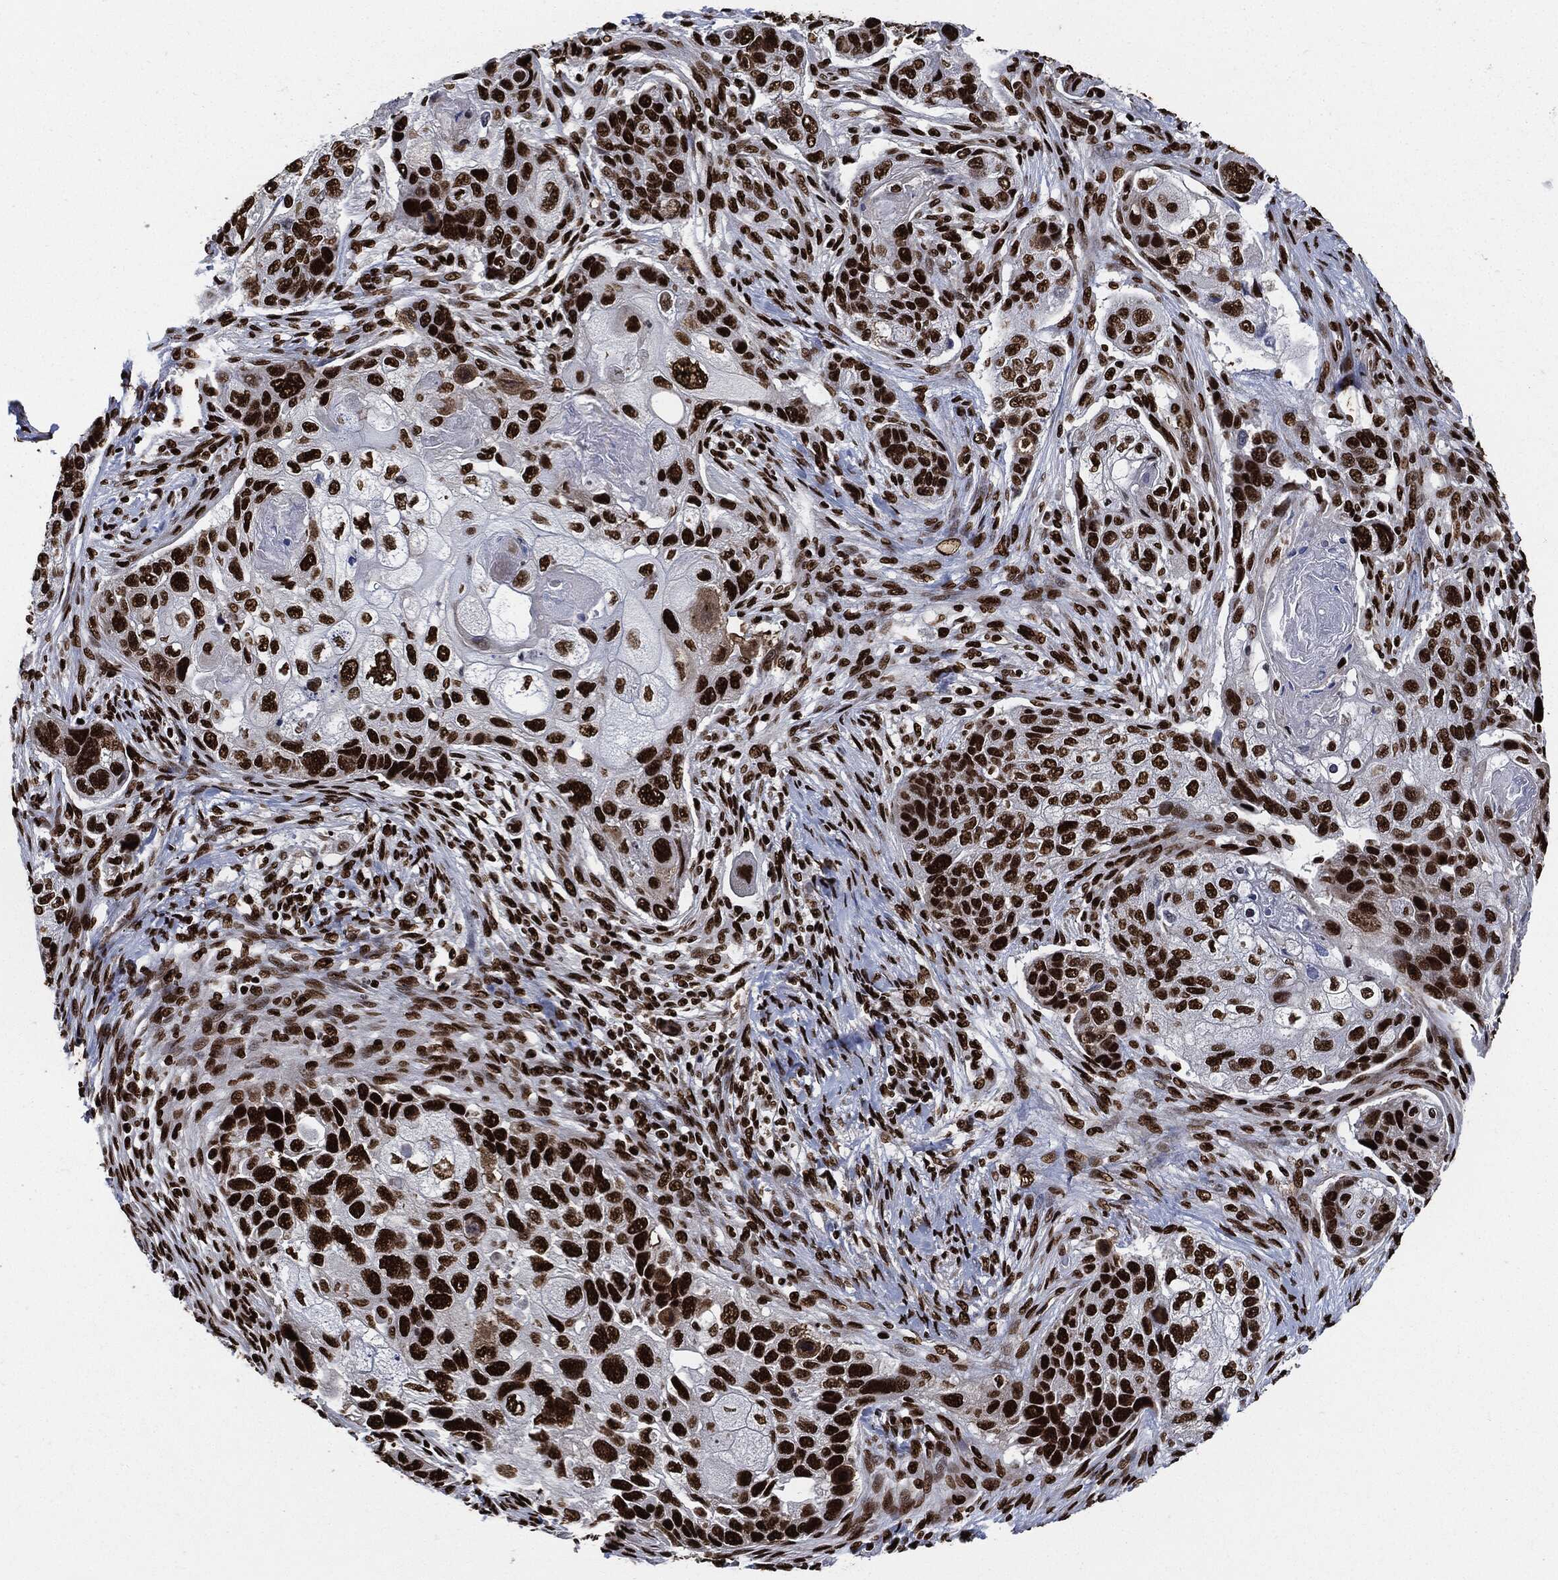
{"staining": {"intensity": "strong", "quantity": ">75%", "location": "nuclear"}, "tissue": "lung cancer", "cell_type": "Tumor cells", "image_type": "cancer", "snomed": [{"axis": "morphology", "description": "Normal tissue, NOS"}, {"axis": "morphology", "description": "Squamous cell carcinoma, NOS"}, {"axis": "topography", "description": "Bronchus"}, {"axis": "topography", "description": "Lung"}], "caption": "Human lung cancer stained with a brown dye reveals strong nuclear positive positivity in approximately >75% of tumor cells.", "gene": "RECQL", "patient": {"sex": "male", "age": 69}}